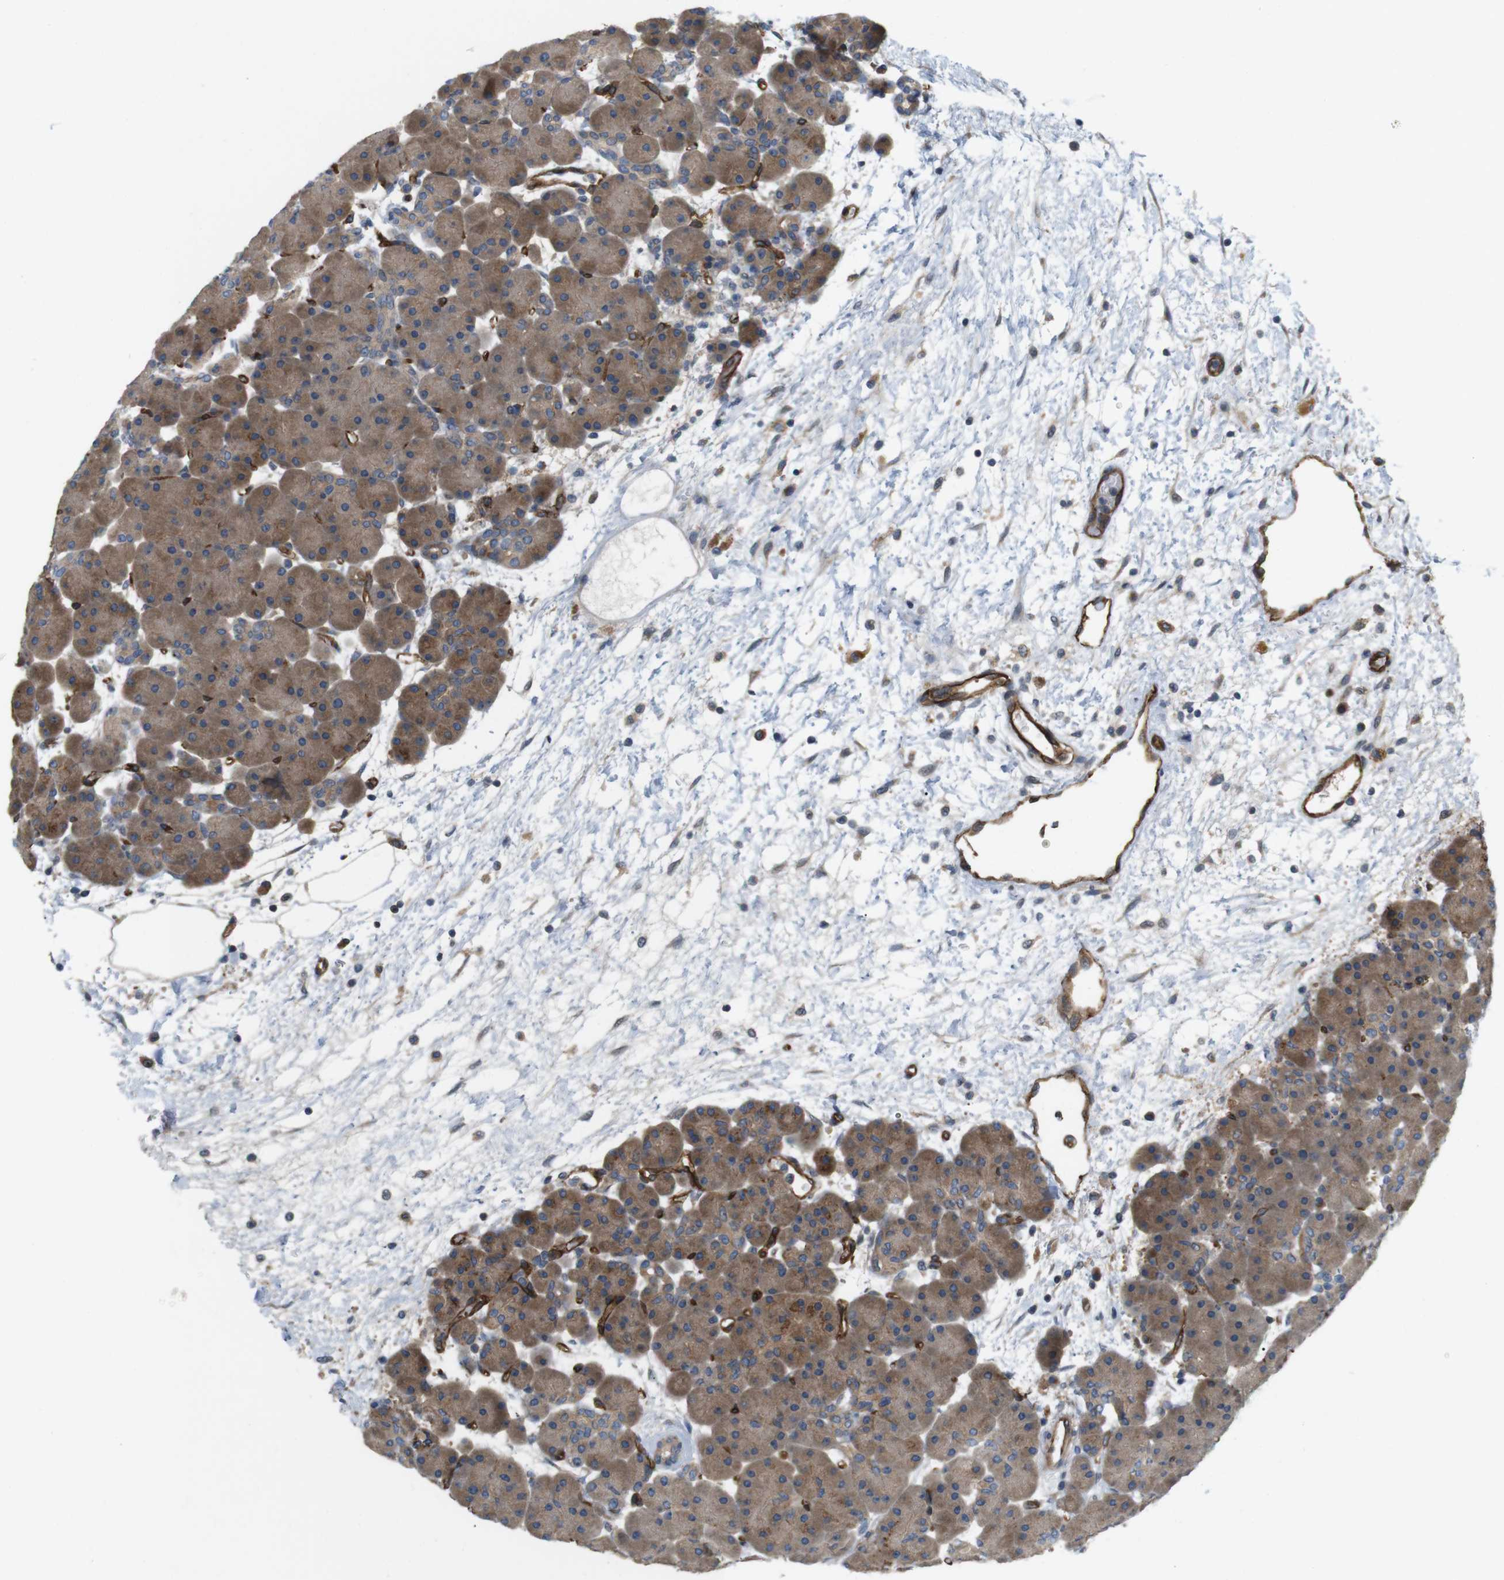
{"staining": {"intensity": "moderate", "quantity": ">75%", "location": "cytoplasmic/membranous"}, "tissue": "pancreas", "cell_type": "Exocrine glandular cells", "image_type": "normal", "snomed": [{"axis": "morphology", "description": "Normal tissue, NOS"}, {"axis": "topography", "description": "Pancreas"}], "caption": "Immunohistochemistry of unremarkable pancreas exhibits medium levels of moderate cytoplasmic/membranous staining in approximately >75% of exocrine glandular cells. The protein is shown in brown color, while the nuclei are stained blue.", "gene": "BVES", "patient": {"sex": "male", "age": 66}}